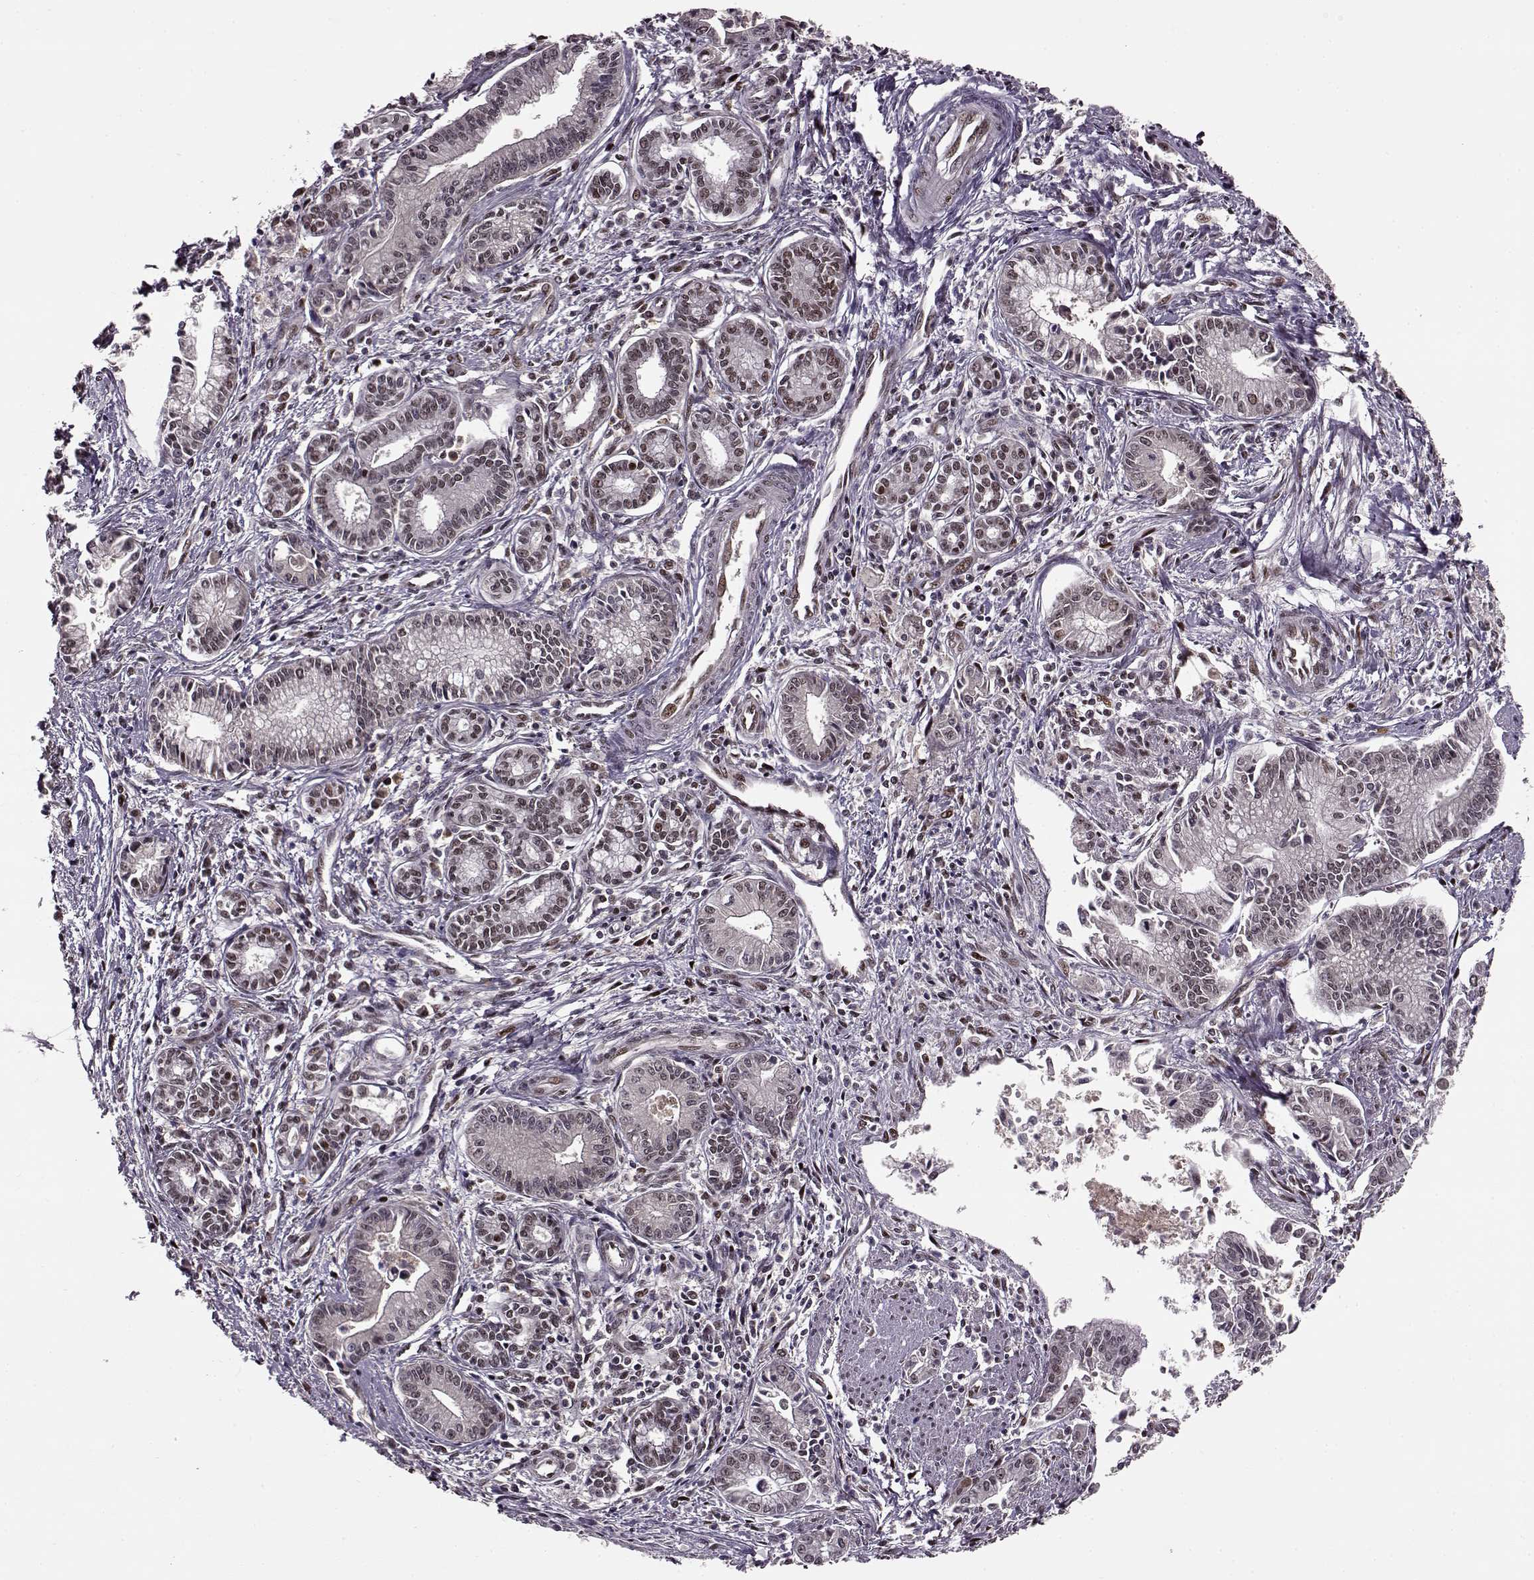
{"staining": {"intensity": "weak", "quantity": ">75%", "location": "nuclear"}, "tissue": "pancreatic cancer", "cell_type": "Tumor cells", "image_type": "cancer", "snomed": [{"axis": "morphology", "description": "Adenocarcinoma, NOS"}, {"axis": "topography", "description": "Pancreas"}], "caption": "DAB immunohistochemical staining of adenocarcinoma (pancreatic) displays weak nuclear protein positivity in approximately >75% of tumor cells. (IHC, brightfield microscopy, high magnification).", "gene": "FTO", "patient": {"sex": "female", "age": 65}}